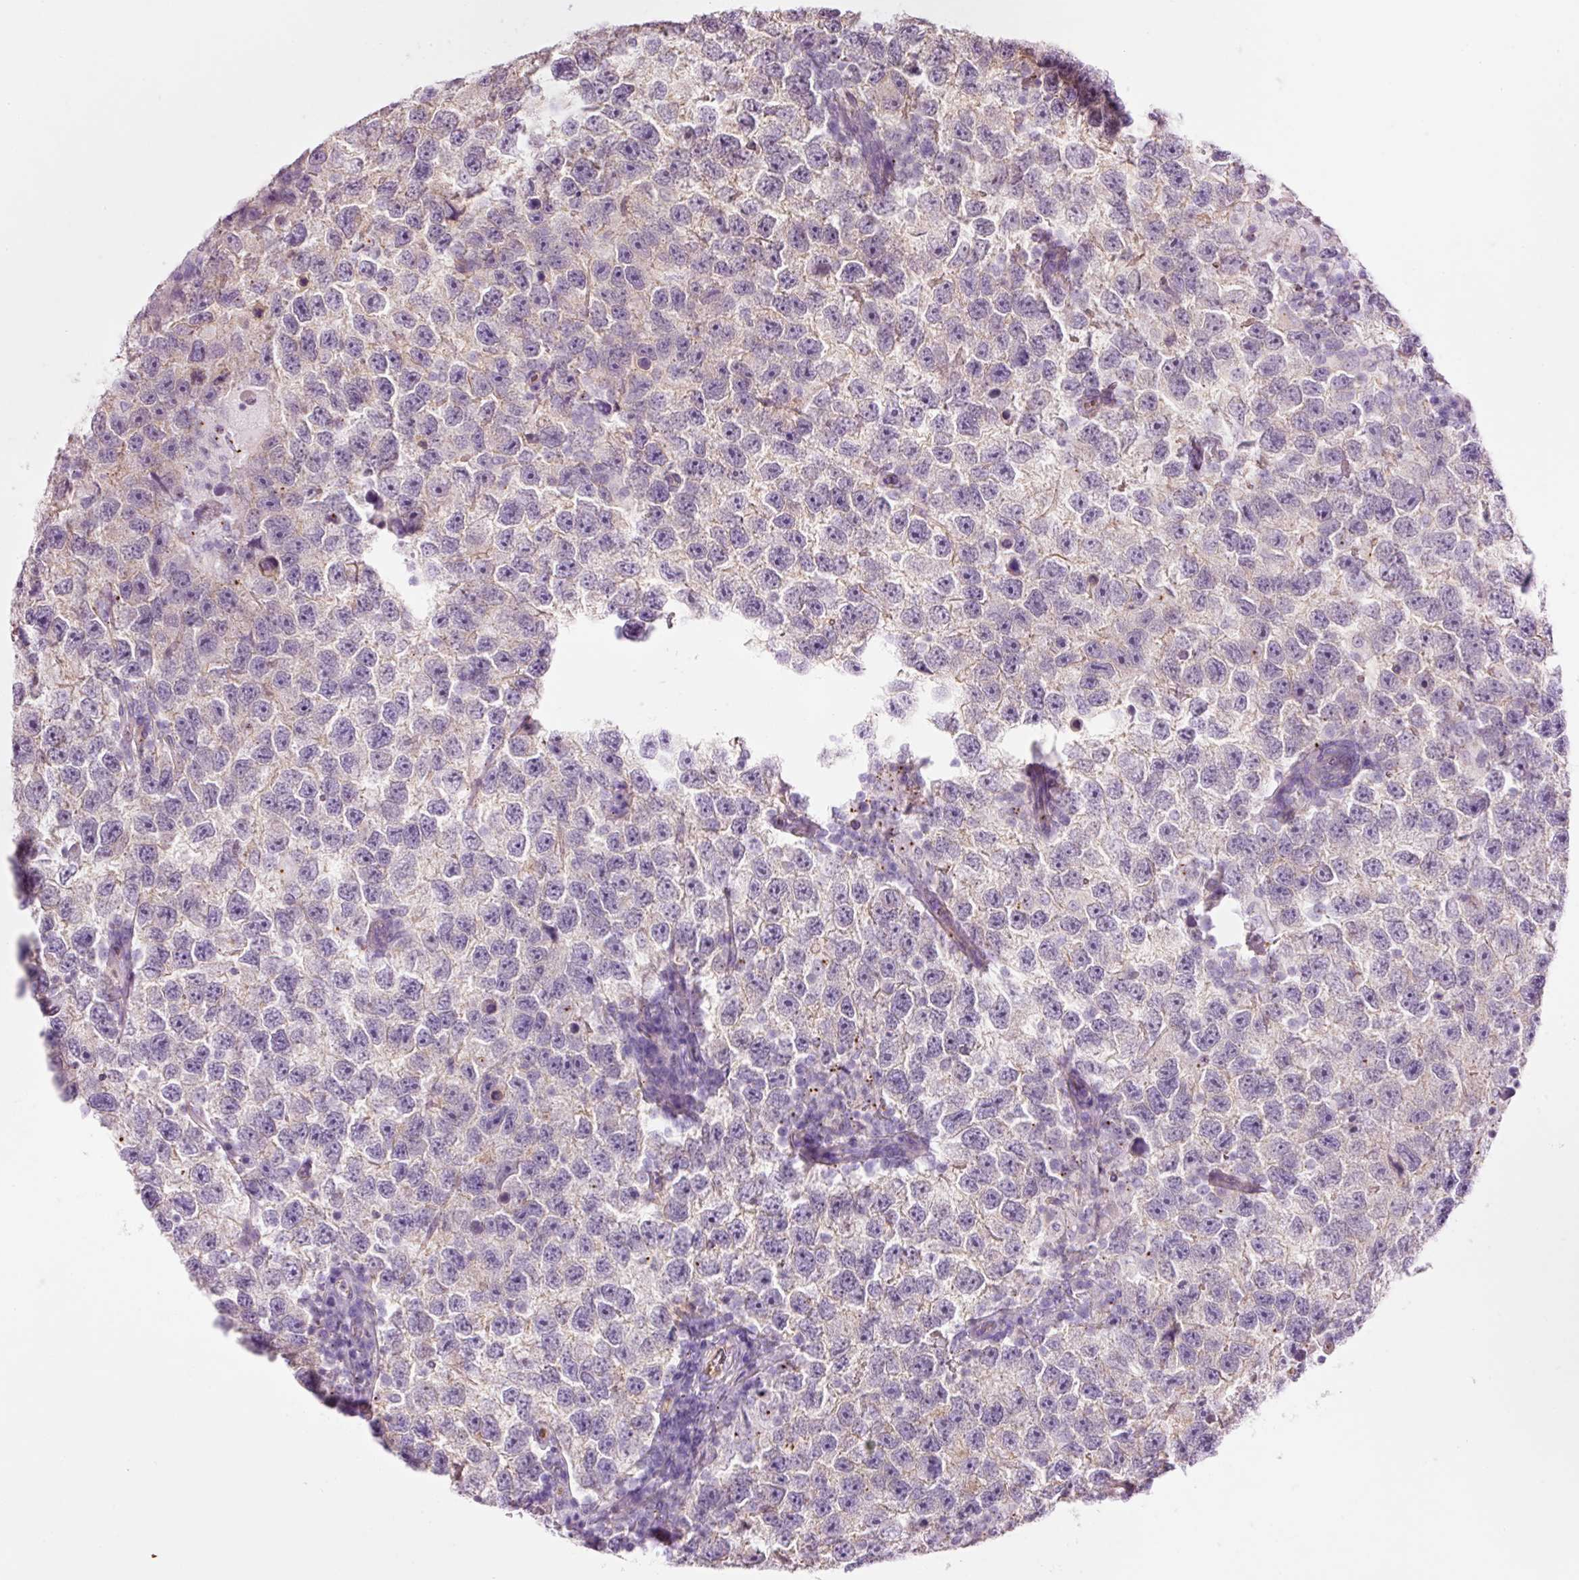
{"staining": {"intensity": "negative", "quantity": "none", "location": "none"}, "tissue": "testis cancer", "cell_type": "Tumor cells", "image_type": "cancer", "snomed": [{"axis": "morphology", "description": "Seminoma, NOS"}, {"axis": "topography", "description": "Testis"}], "caption": "Tumor cells are negative for protein expression in human seminoma (testis).", "gene": "HSPA4L", "patient": {"sex": "male", "age": 26}}